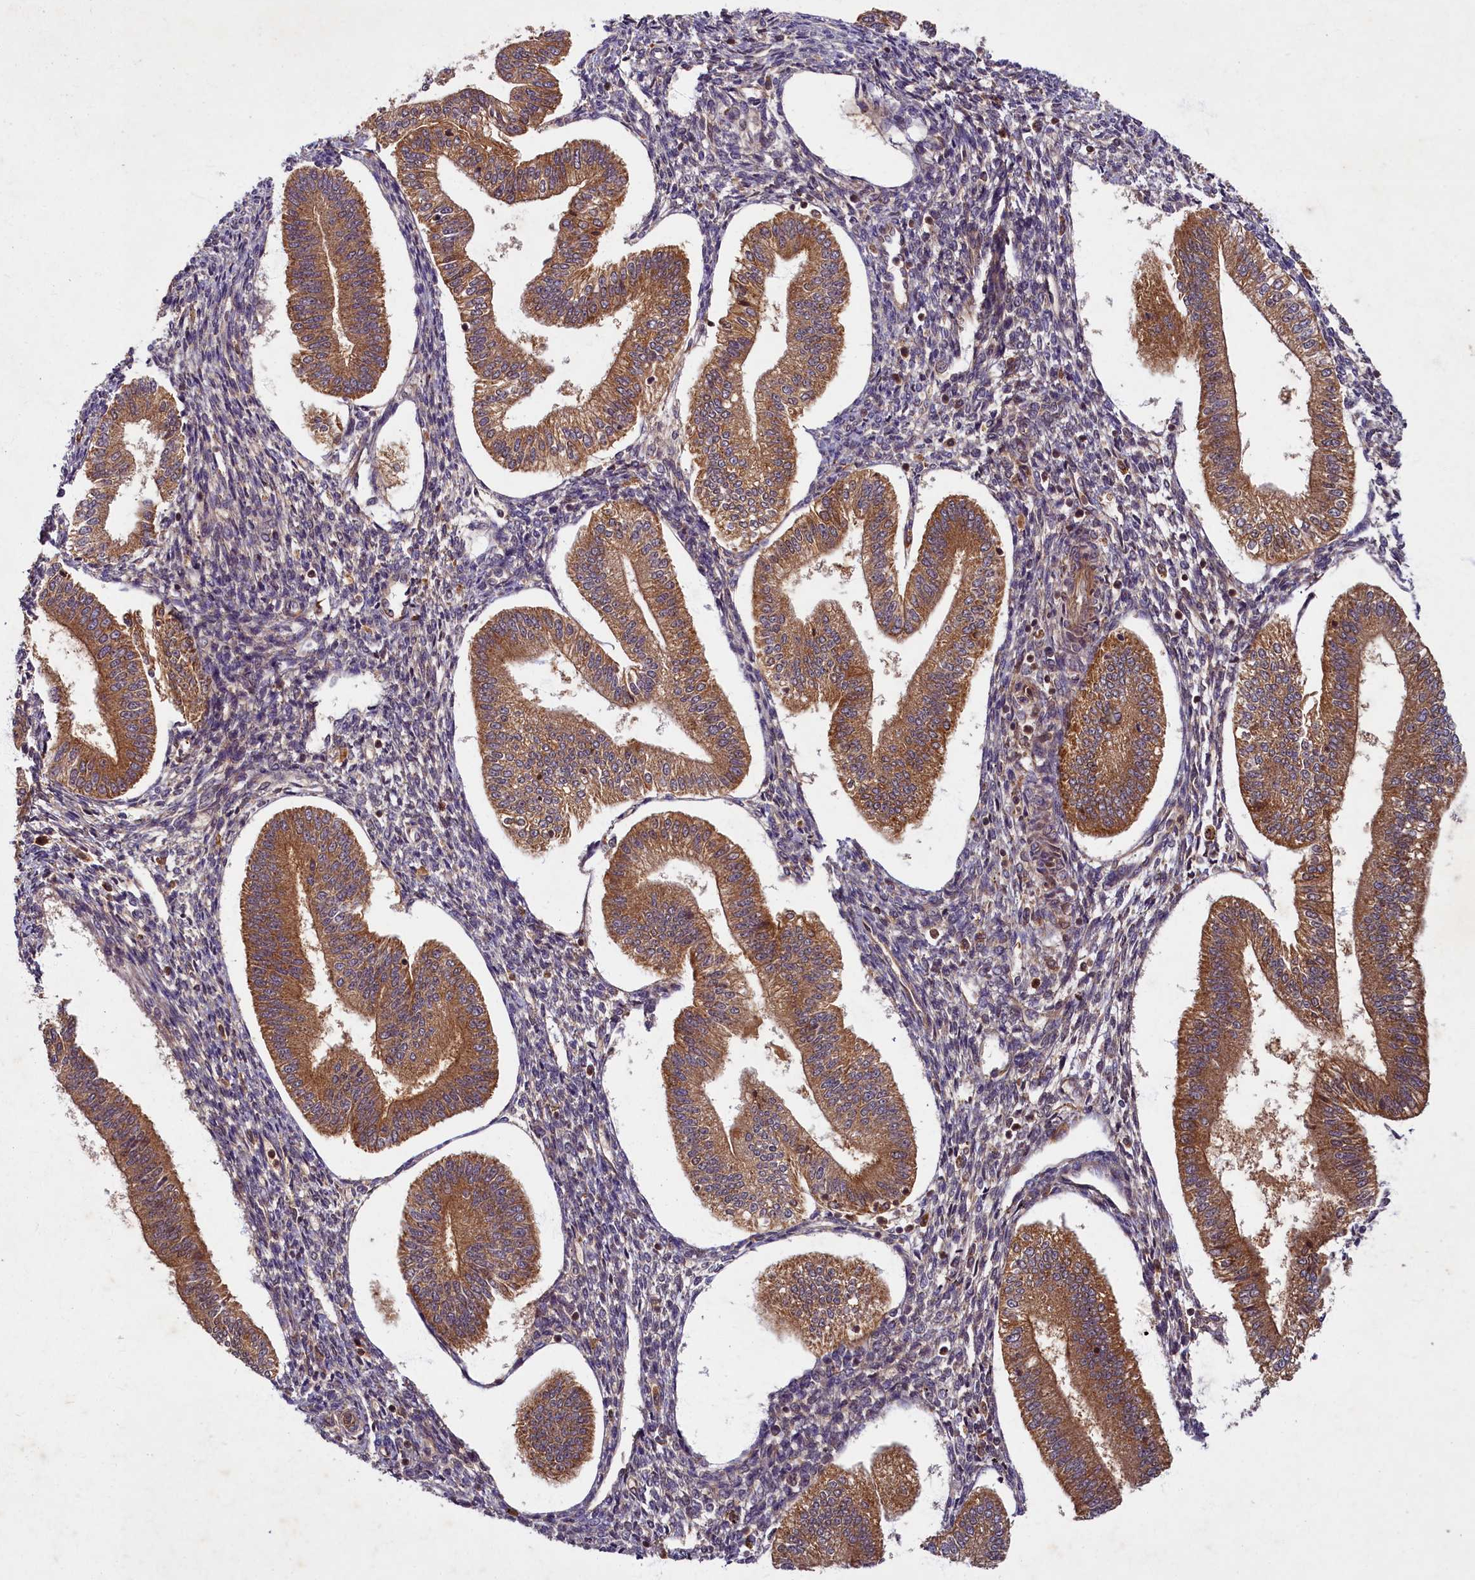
{"staining": {"intensity": "moderate", "quantity": "25%-75%", "location": "cytoplasmic/membranous"}, "tissue": "endometrium", "cell_type": "Cells in endometrial stroma", "image_type": "normal", "snomed": [{"axis": "morphology", "description": "Normal tissue, NOS"}, {"axis": "topography", "description": "Endometrium"}], "caption": "A brown stain highlights moderate cytoplasmic/membranous expression of a protein in cells in endometrial stroma of normal endometrium. (Stains: DAB in brown, nuclei in blue, Microscopy: brightfield microscopy at high magnification).", "gene": "SLC11A2", "patient": {"sex": "female", "age": 34}}